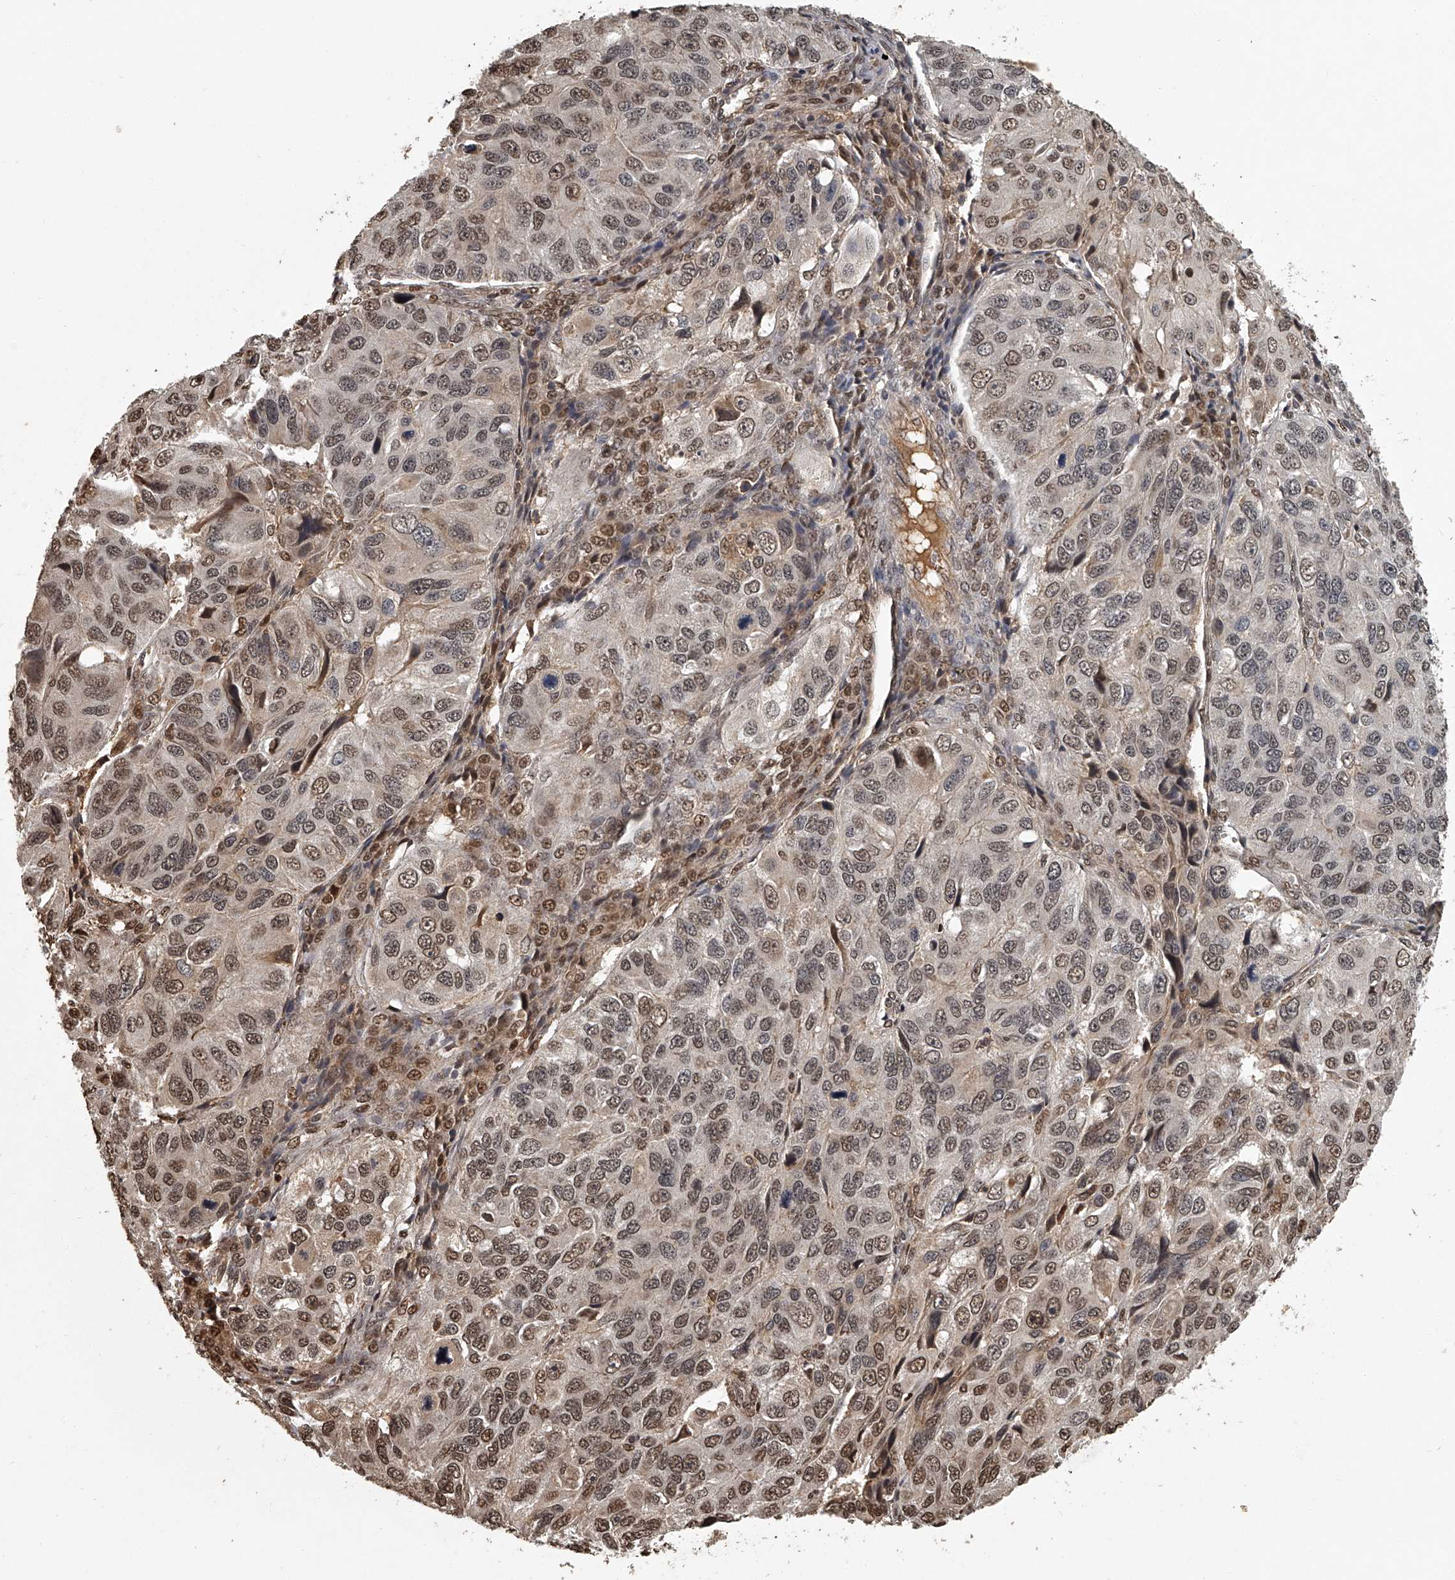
{"staining": {"intensity": "weak", "quantity": ">75%", "location": "nuclear"}, "tissue": "ovarian cancer", "cell_type": "Tumor cells", "image_type": "cancer", "snomed": [{"axis": "morphology", "description": "Carcinoma, endometroid"}, {"axis": "topography", "description": "Ovary"}], "caption": "Protein staining of endometroid carcinoma (ovarian) tissue exhibits weak nuclear staining in about >75% of tumor cells.", "gene": "PLEKHG1", "patient": {"sex": "female", "age": 51}}